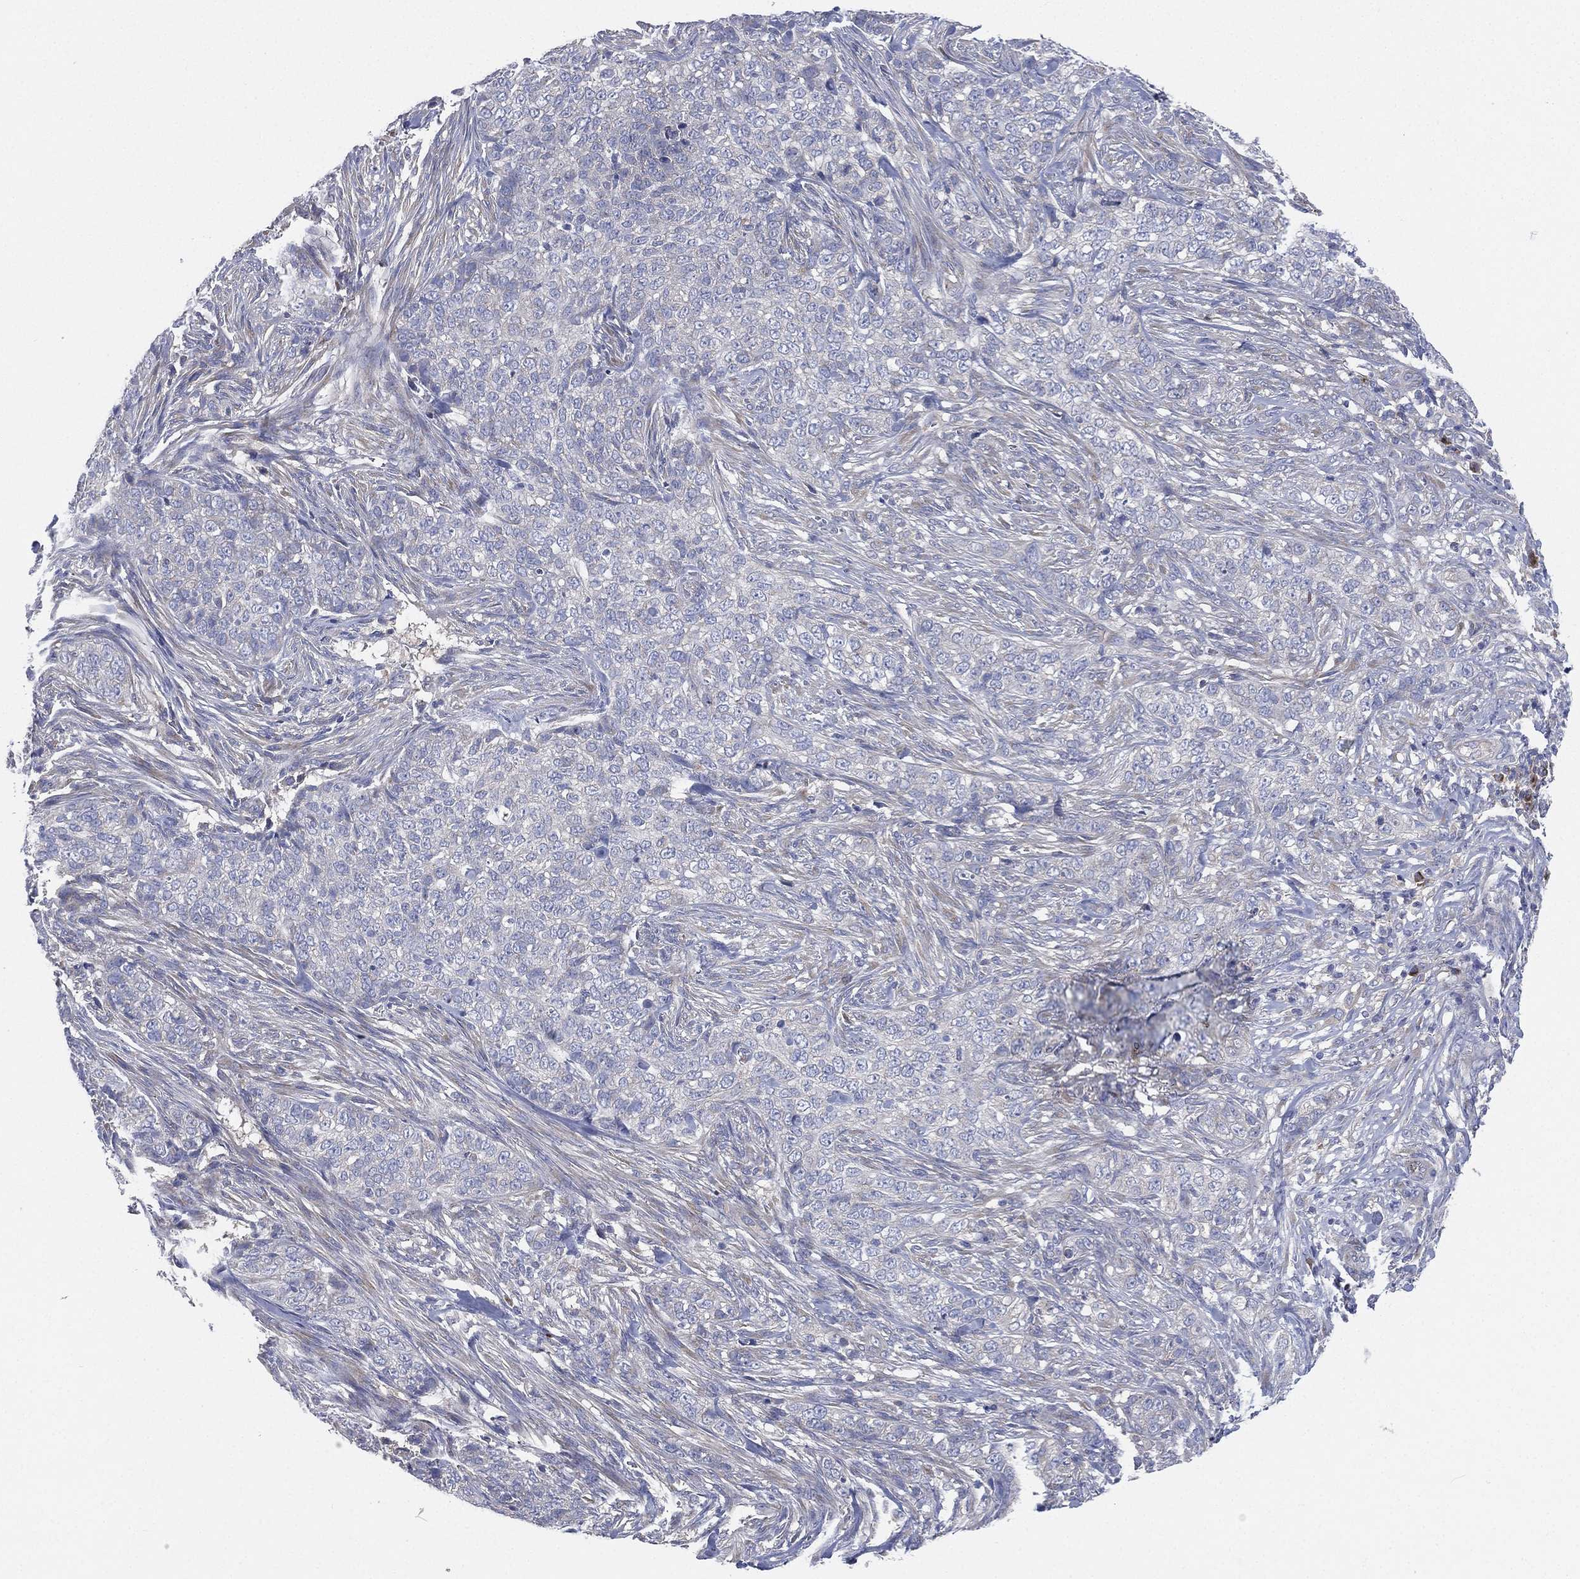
{"staining": {"intensity": "negative", "quantity": "none", "location": "none"}, "tissue": "skin cancer", "cell_type": "Tumor cells", "image_type": "cancer", "snomed": [{"axis": "morphology", "description": "Basal cell carcinoma"}, {"axis": "topography", "description": "Skin"}], "caption": "IHC histopathology image of human skin basal cell carcinoma stained for a protein (brown), which exhibits no staining in tumor cells.", "gene": "ATP8A2", "patient": {"sex": "female", "age": 69}}